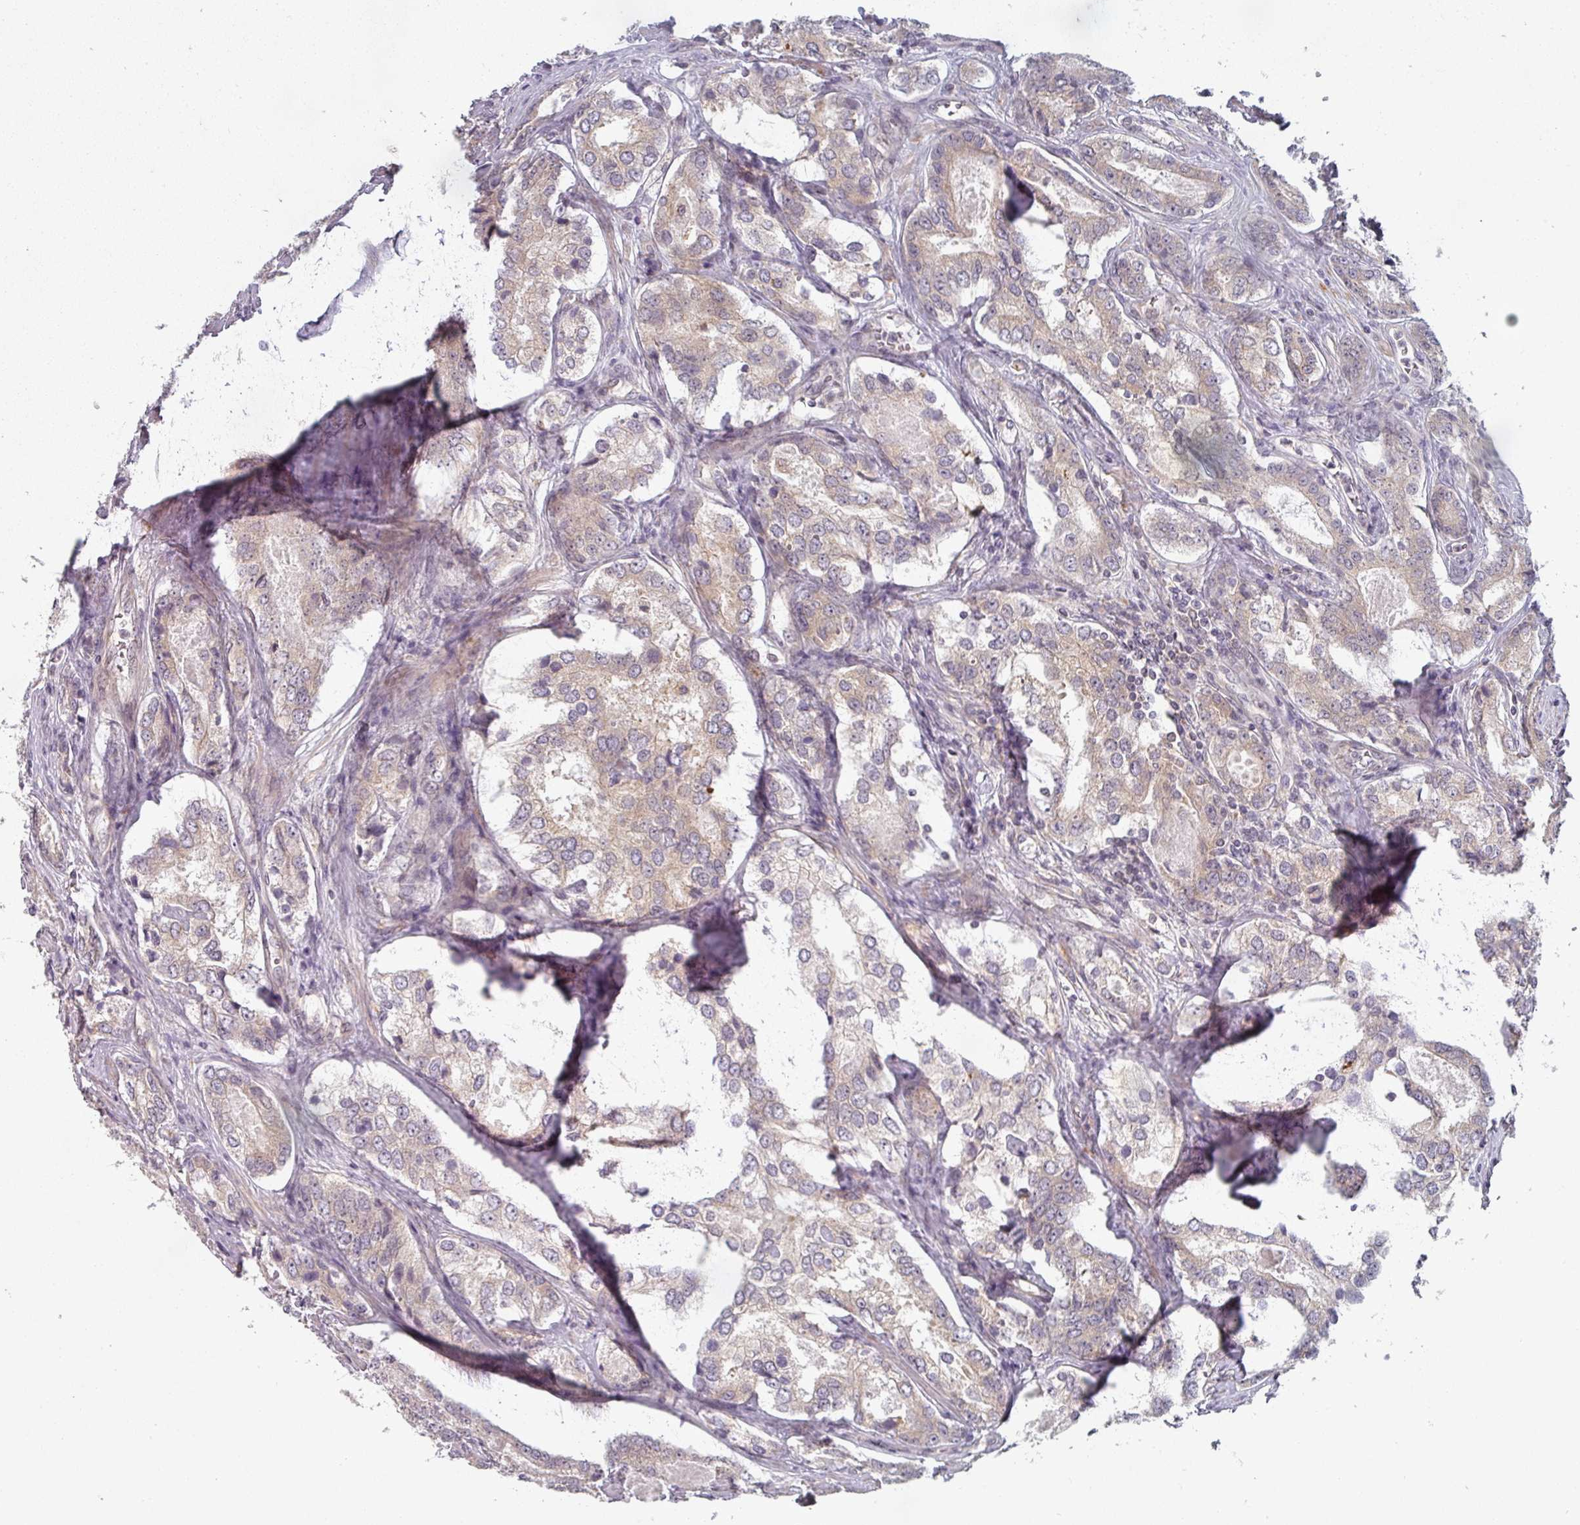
{"staining": {"intensity": "weak", "quantity": "25%-75%", "location": "cytoplasmic/membranous"}, "tissue": "prostate cancer", "cell_type": "Tumor cells", "image_type": "cancer", "snomed": [{"axis": "morphology", "description": "Adenocarcinoma, Low grade"}, {"axis": "topography", "description": "Prostate"}], "caption": "Immunohistochemical staining of low-grade adenocarcinoma (prostate) reveals weak cytoplasmic/membranous protein positivity in approximately 25%-75% of tumor cells.", "gene": "TAPT1", "patient": {"sex": "male", "age": 68}}